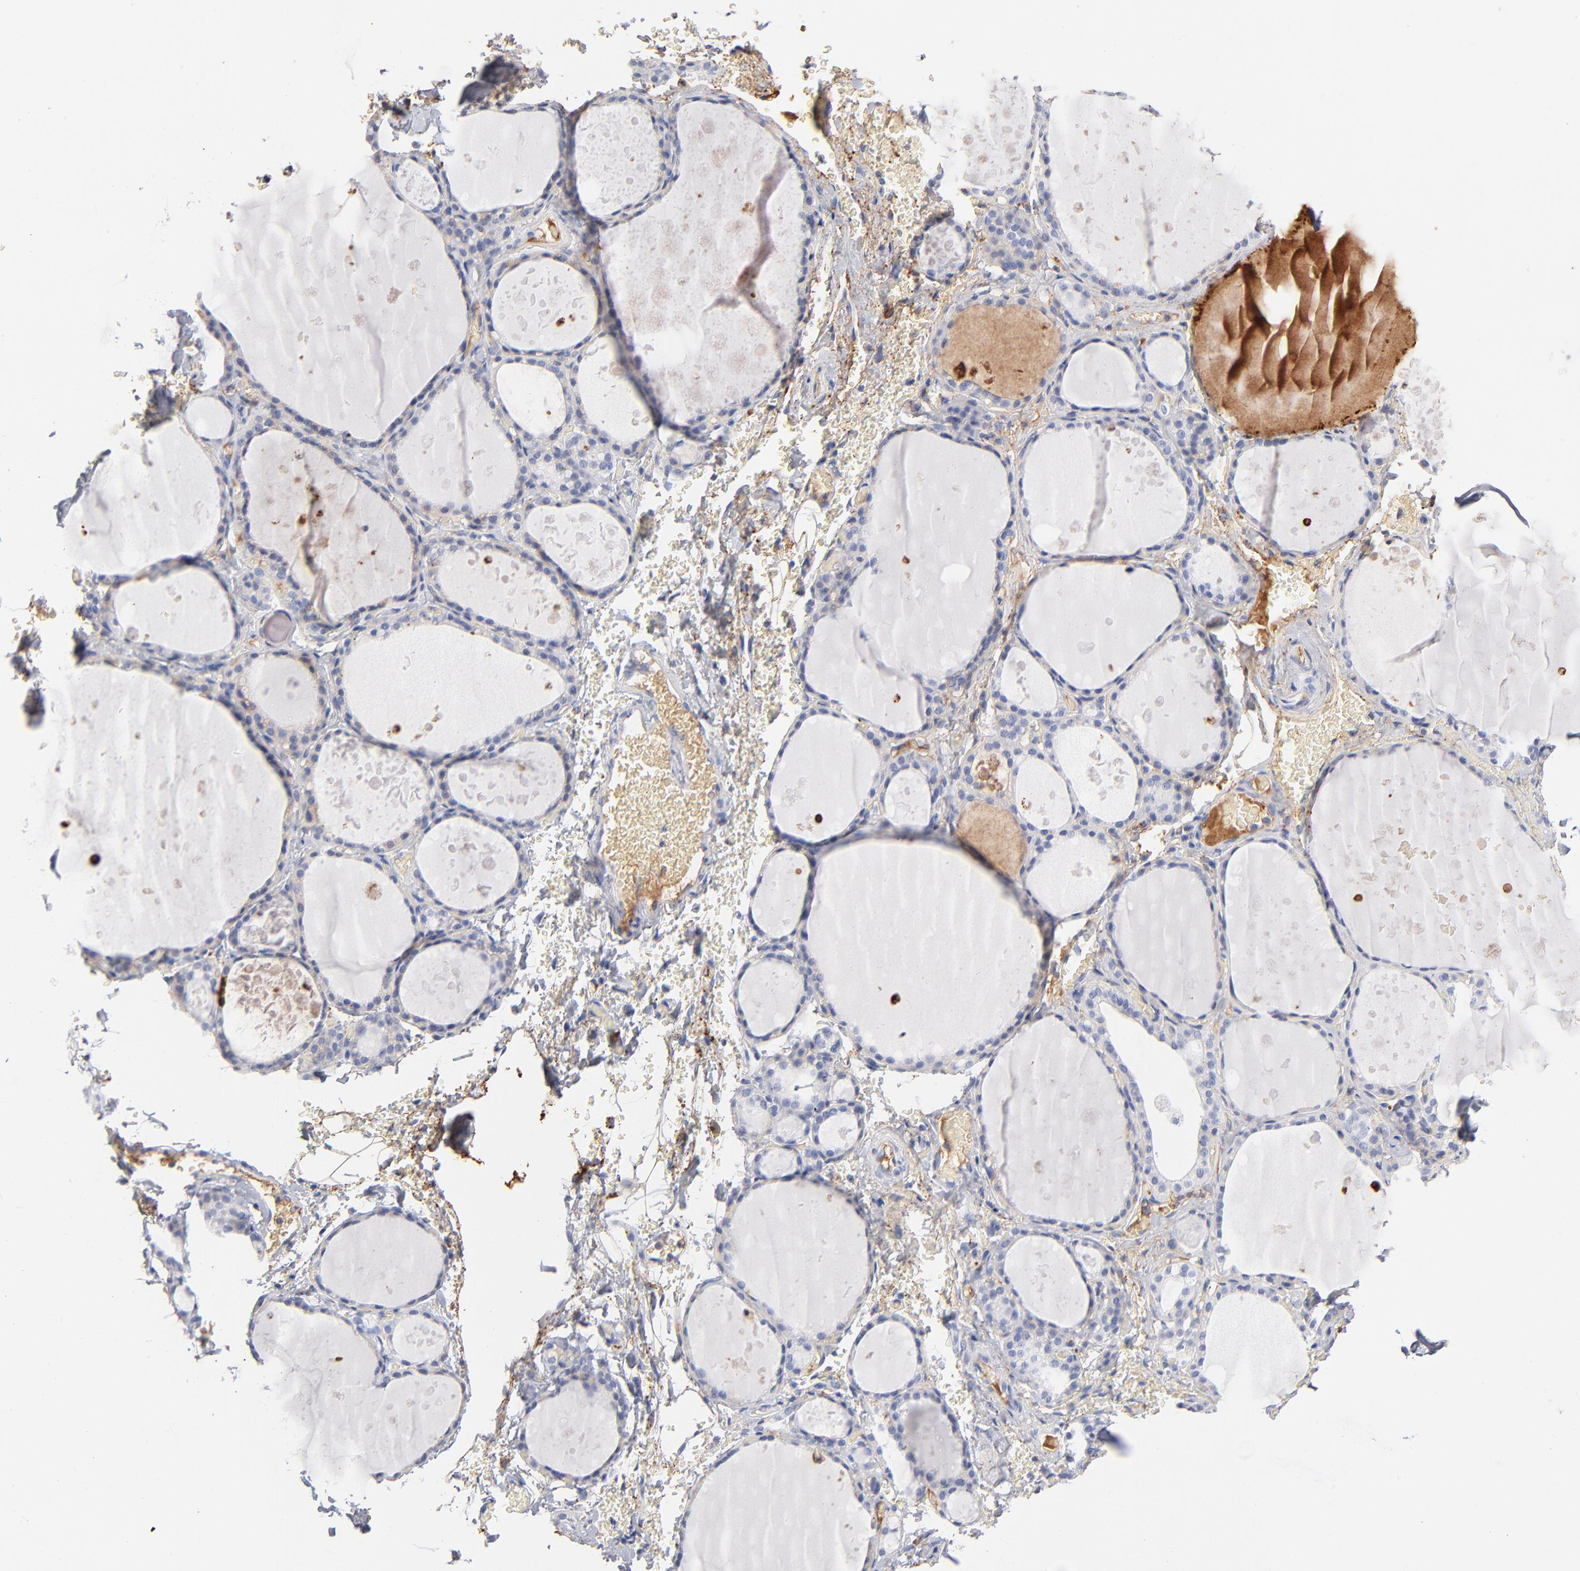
{"staining": {"intensity": "negative", "quantity": "none", "location": "none"}, "tissue": "thyroid gland", "cell_type": "Glandular cells", "image_type": "normal", "snomed": [{"axis": "morphology", "description": "Normal tissue, NOS"}, {"axis": "topography", "description": "Thyroid gland"}], "caption": "The image shows no significant positivity in glandular cells of thyroid gland.", "gene": "APOH", "patient": {"sex": "male", "age": 61}}